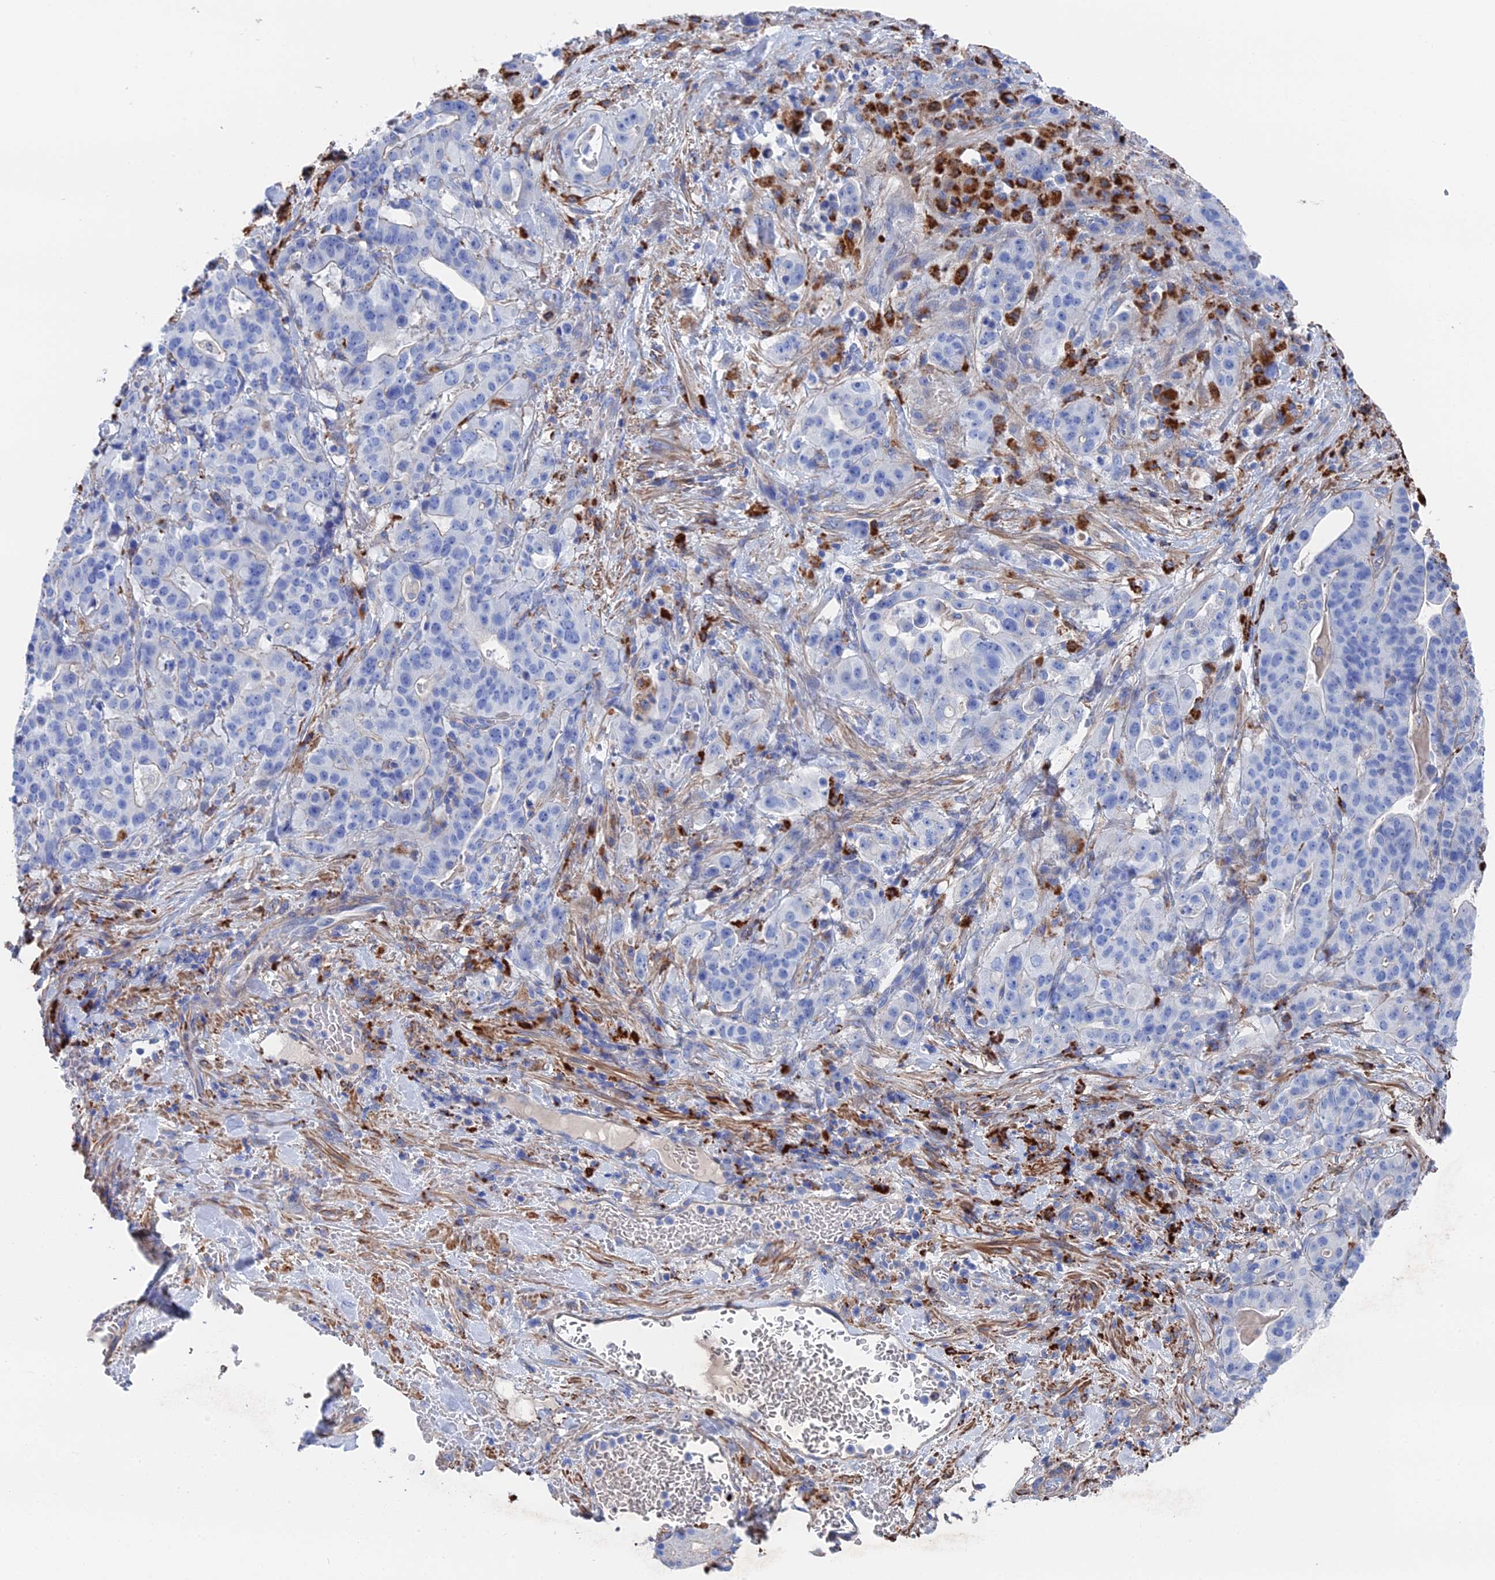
{"staining": {"intensity": "negative", "quantity": "none", "location": "none"}, "tissue": "stomach cancer", "cell_type": "Tumor cells", "image_type": "cancer", "snomed": [{"axis": "morphology", "description": "Adenocarcinoma, NOS"}, {"axis": "topography", "description": "Stomach"}], "caption": "Tumor cells are negative for brown protein staining in adenocarcinoma (stomach).", "gene": "STRA6", "patient": {"sex": "male", "age": 48}}